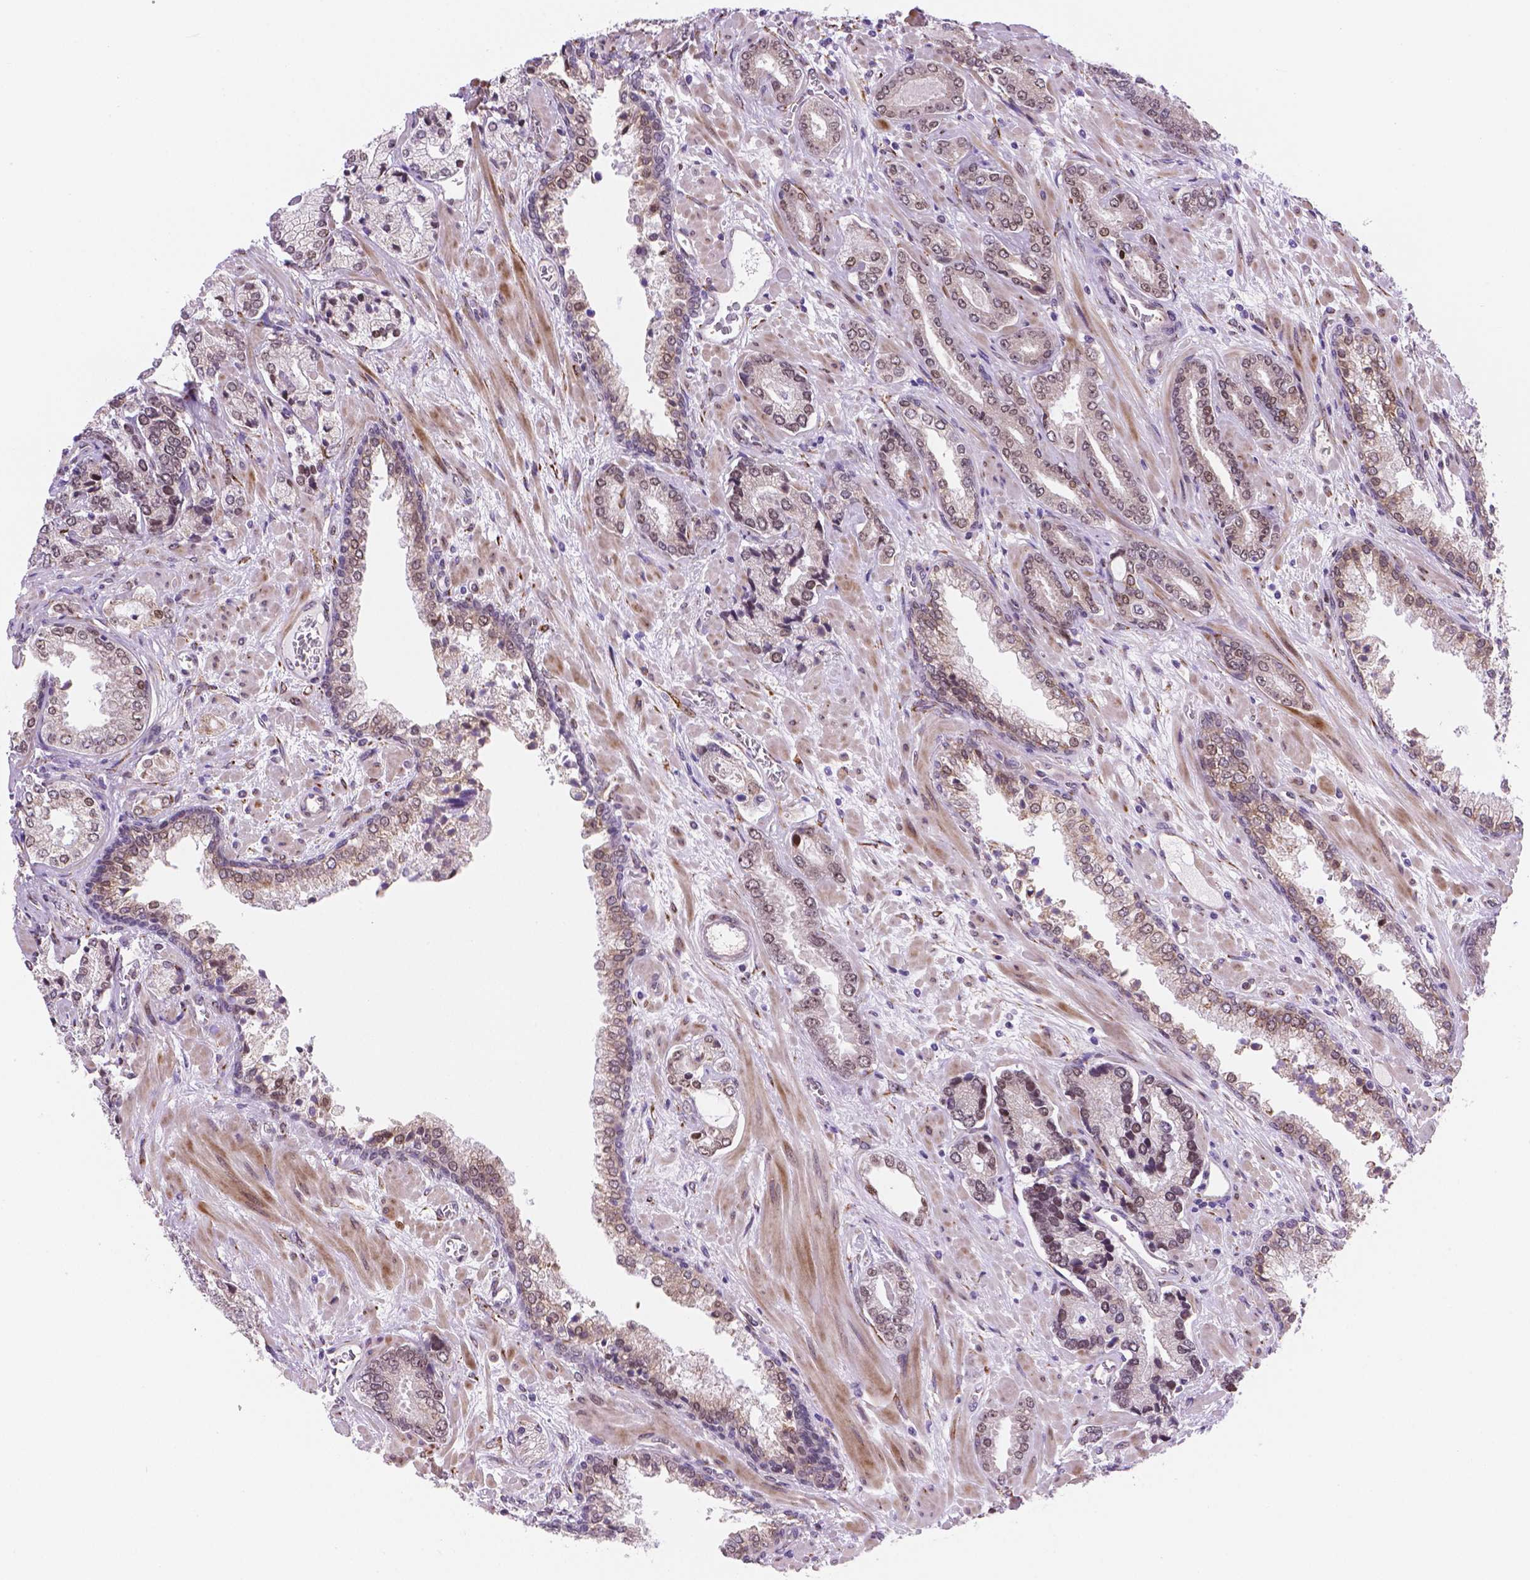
{"staining": {"intensity": "weak", "quantity": "25%-75%", "location": "nuclear"}, "tissue": "prostate cancer", "cell_type": "Tumor cells", "image_type": "cancer", "snomed": [{"axis": "morphology", "description": "Adenocarcinoma, Low grade"}, {"axis": "topography", "description": "Prostate"}], "caption": "Immunohistochemical staining of prostate cancer displays low levels of weak nuclear positivity in about 25%-75% of tumor cells. (IHC, brightfield microscopy, high magnification).", "gene": "FNIP1", "patient": {"sex": "male", "age": 61}}